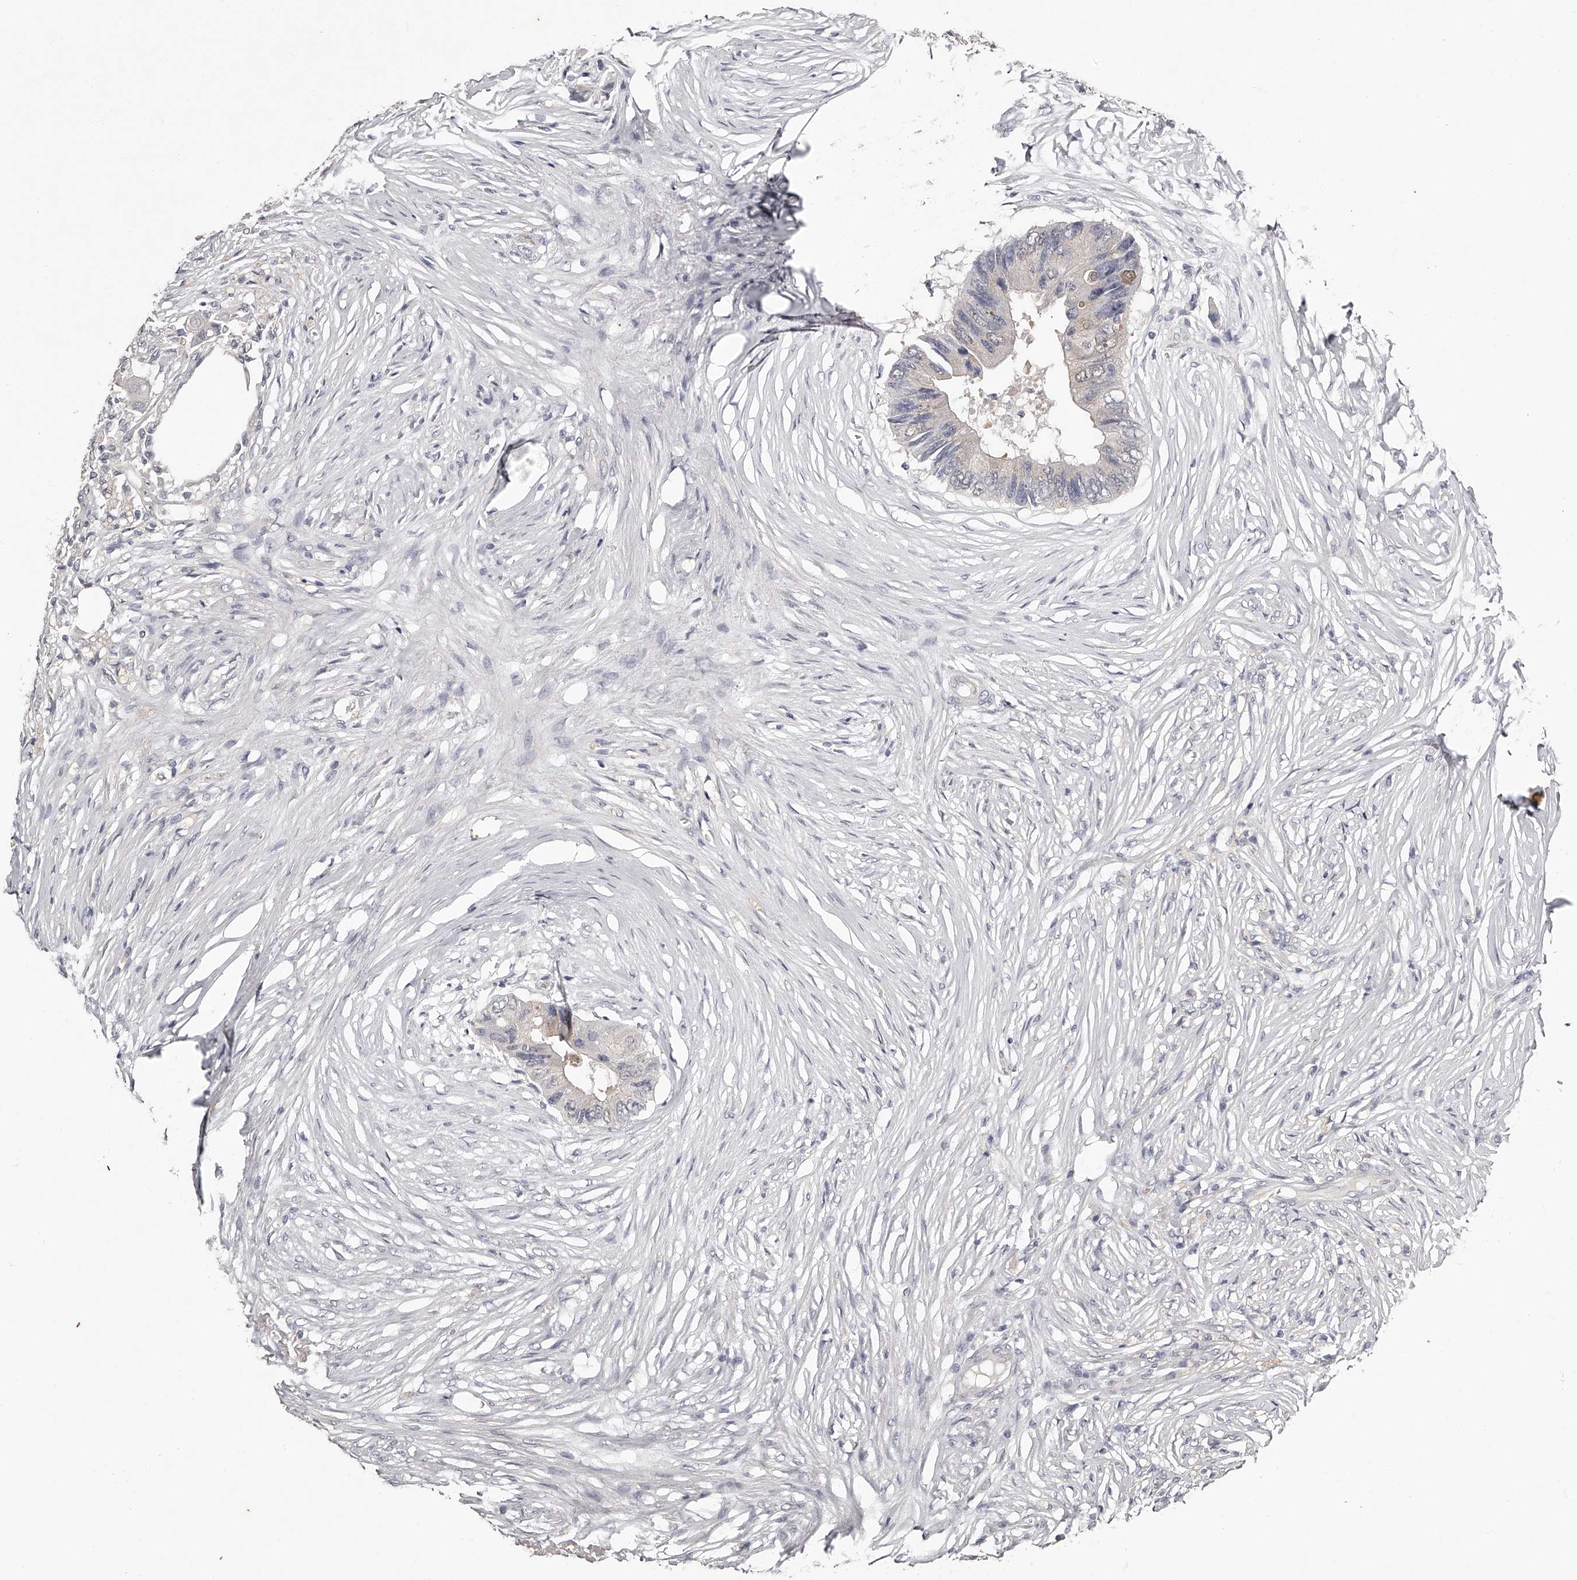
{"staining": {"intensity": "negative", "quantity": "none", "location": "none"}, "tissue": "colorectal cancer", "cell_type": "Tumor cells", "image_type": "cancer", "snomed": [{"axis": "morphology", "description": "Adenocarcinoma, NOS"}, {"axis": "topography", "description": "Colon"}], "caption": "Human colorectal adenocarcinoma stained for a protein using immunohistochemistry demonstrates no positivity in tumor cells.", "gene": "GGCT", "patient": {"sex": "male", "age": 71}}